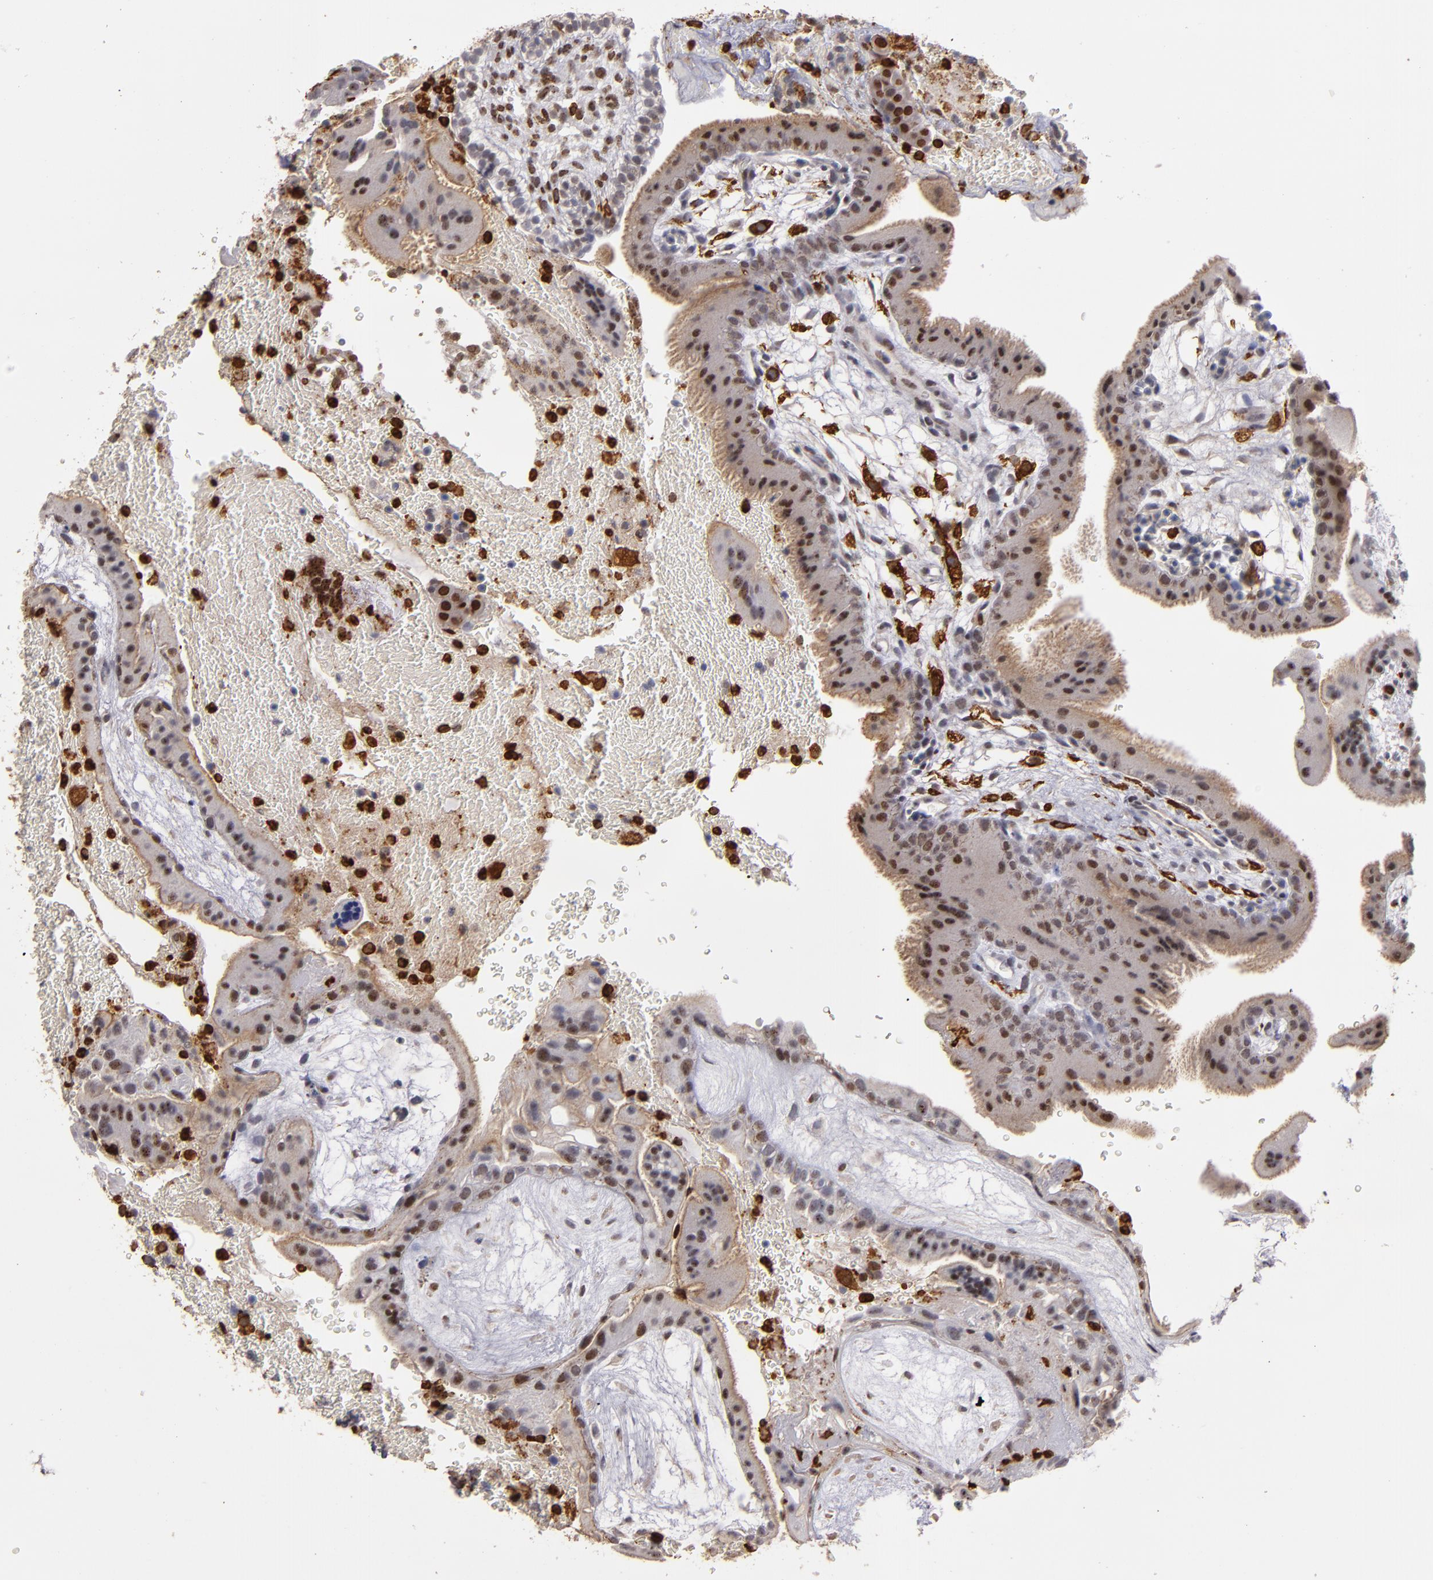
{"staining": {"intensity": "weak", "quantity": "25%-75%", "location": "cytoplasmic/membranous,nuclear"}, "tissue": "placenta", "cell_type": "Trophoblastic cells", "image_type": "normal", "snomed": [{"axis": "morphology", "description": "Normal tissue, NOS"}, {"axis": "topography", "description": "Placenta"}], "caption": "High-power microscopy captured an IHC micrograph of unremarkable placenta, revealing weak cytoplasmic/membranous,nuclear positivity in about 25%-75% of trophoblastic cells.", "gene": "WAS", "patient": {"sex": "female", "age": 19}}